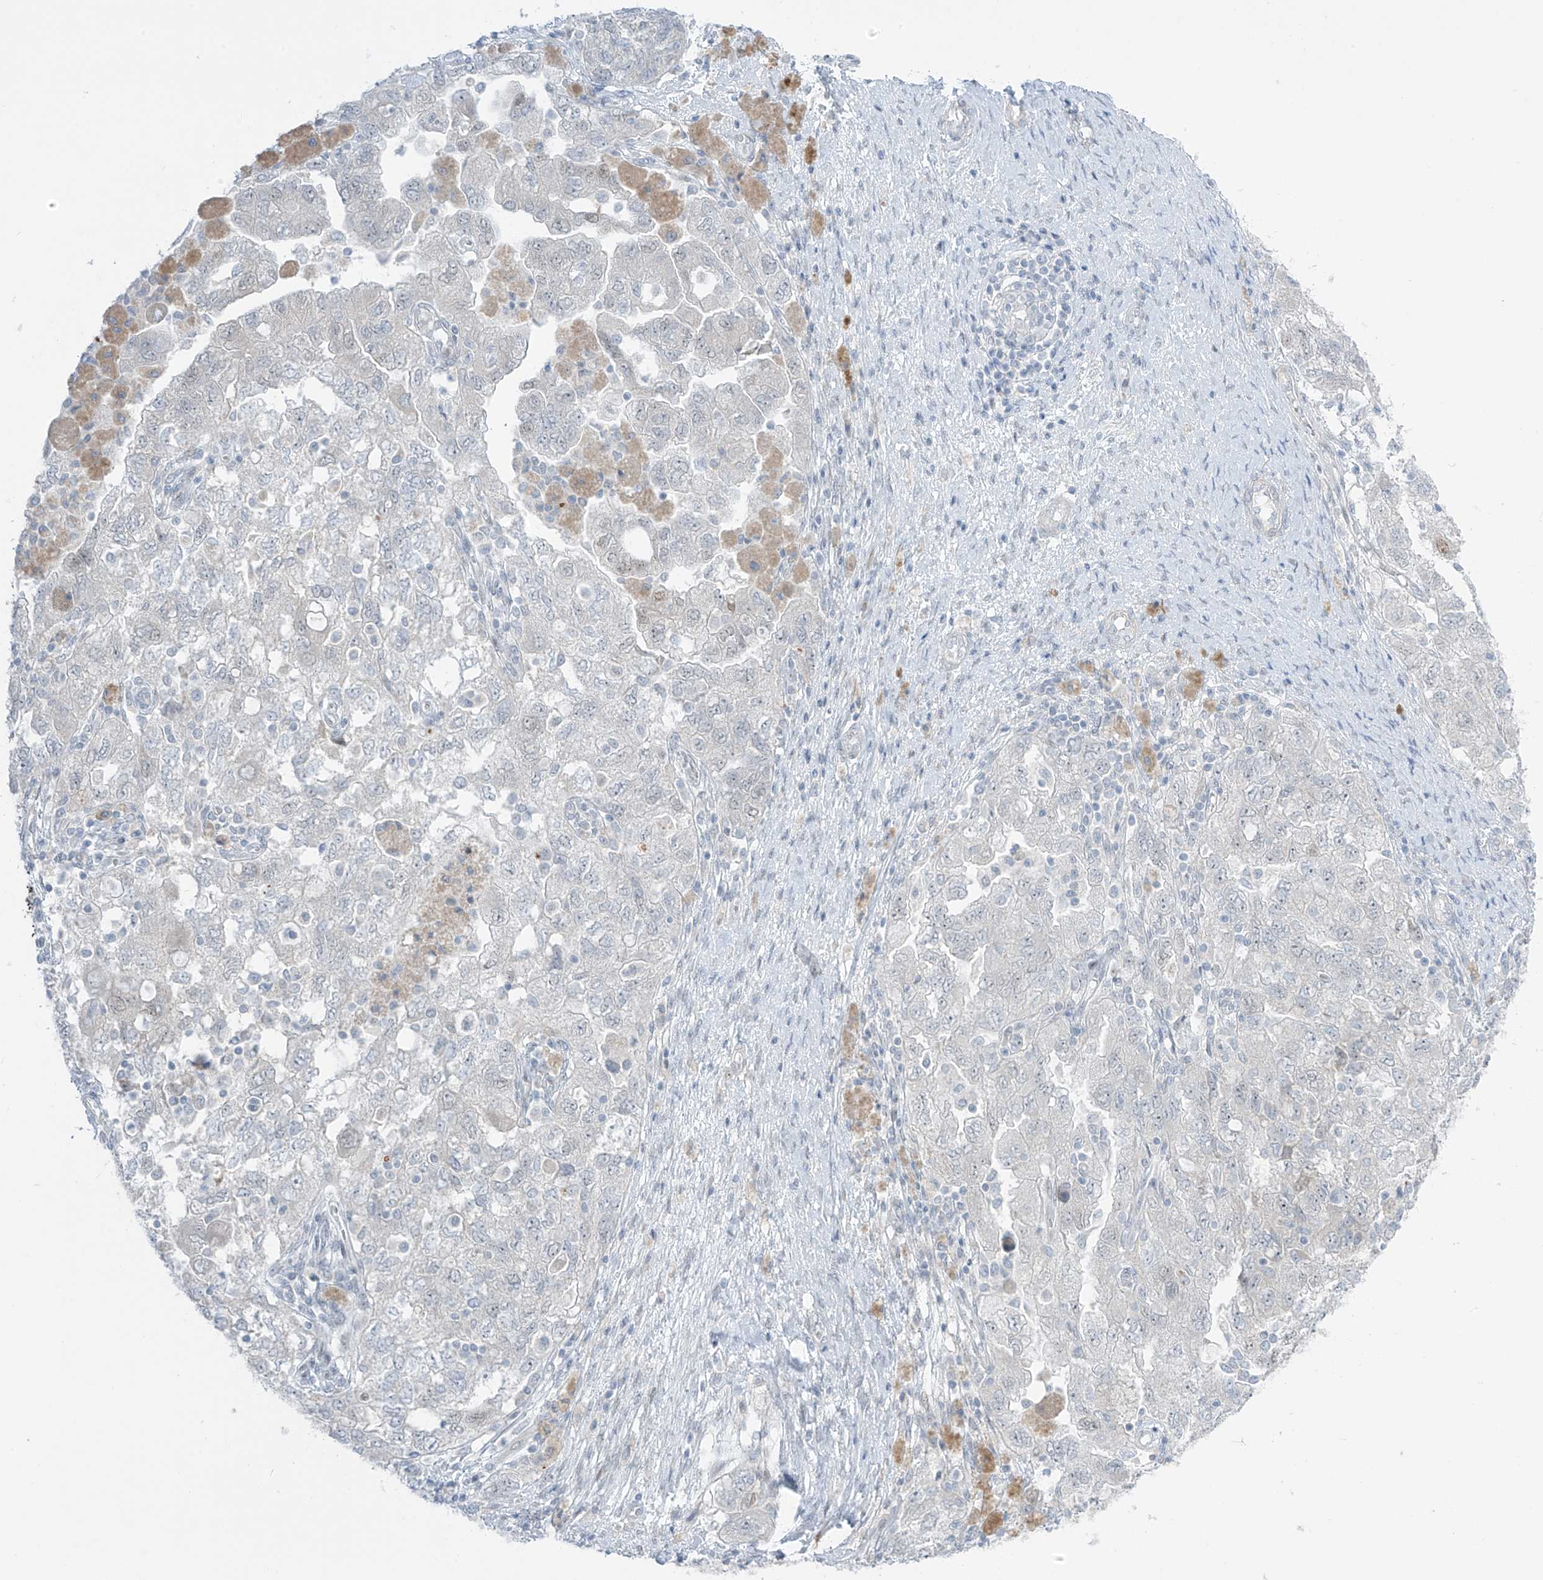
{"staining": {"intensity": "negative", "quantity": "none", "location": "none"}, "tissue": "ovarian cancer", "cell_type": "Tumor cells", "image_type": "cancer", "snomed": [{"axis": "morphology", "description": "Carcinoma, NOS"}, {"axis": "morphology", "description": "Cystadenocarcinoma, serous, NOS"}, {"axis": "topography", "description": "Ovary"}], "caption": "Tumor cells show no significant positivity in serous cystadenocarcinoma (ovarian). The staining is performed using DAB (3,3'-diaminobenzidine) brown chromogen with nuclei counter-stained in using hematoxylin.", "gene": "ASPRV1", "patient": {"sex": "female", "age": 69}}